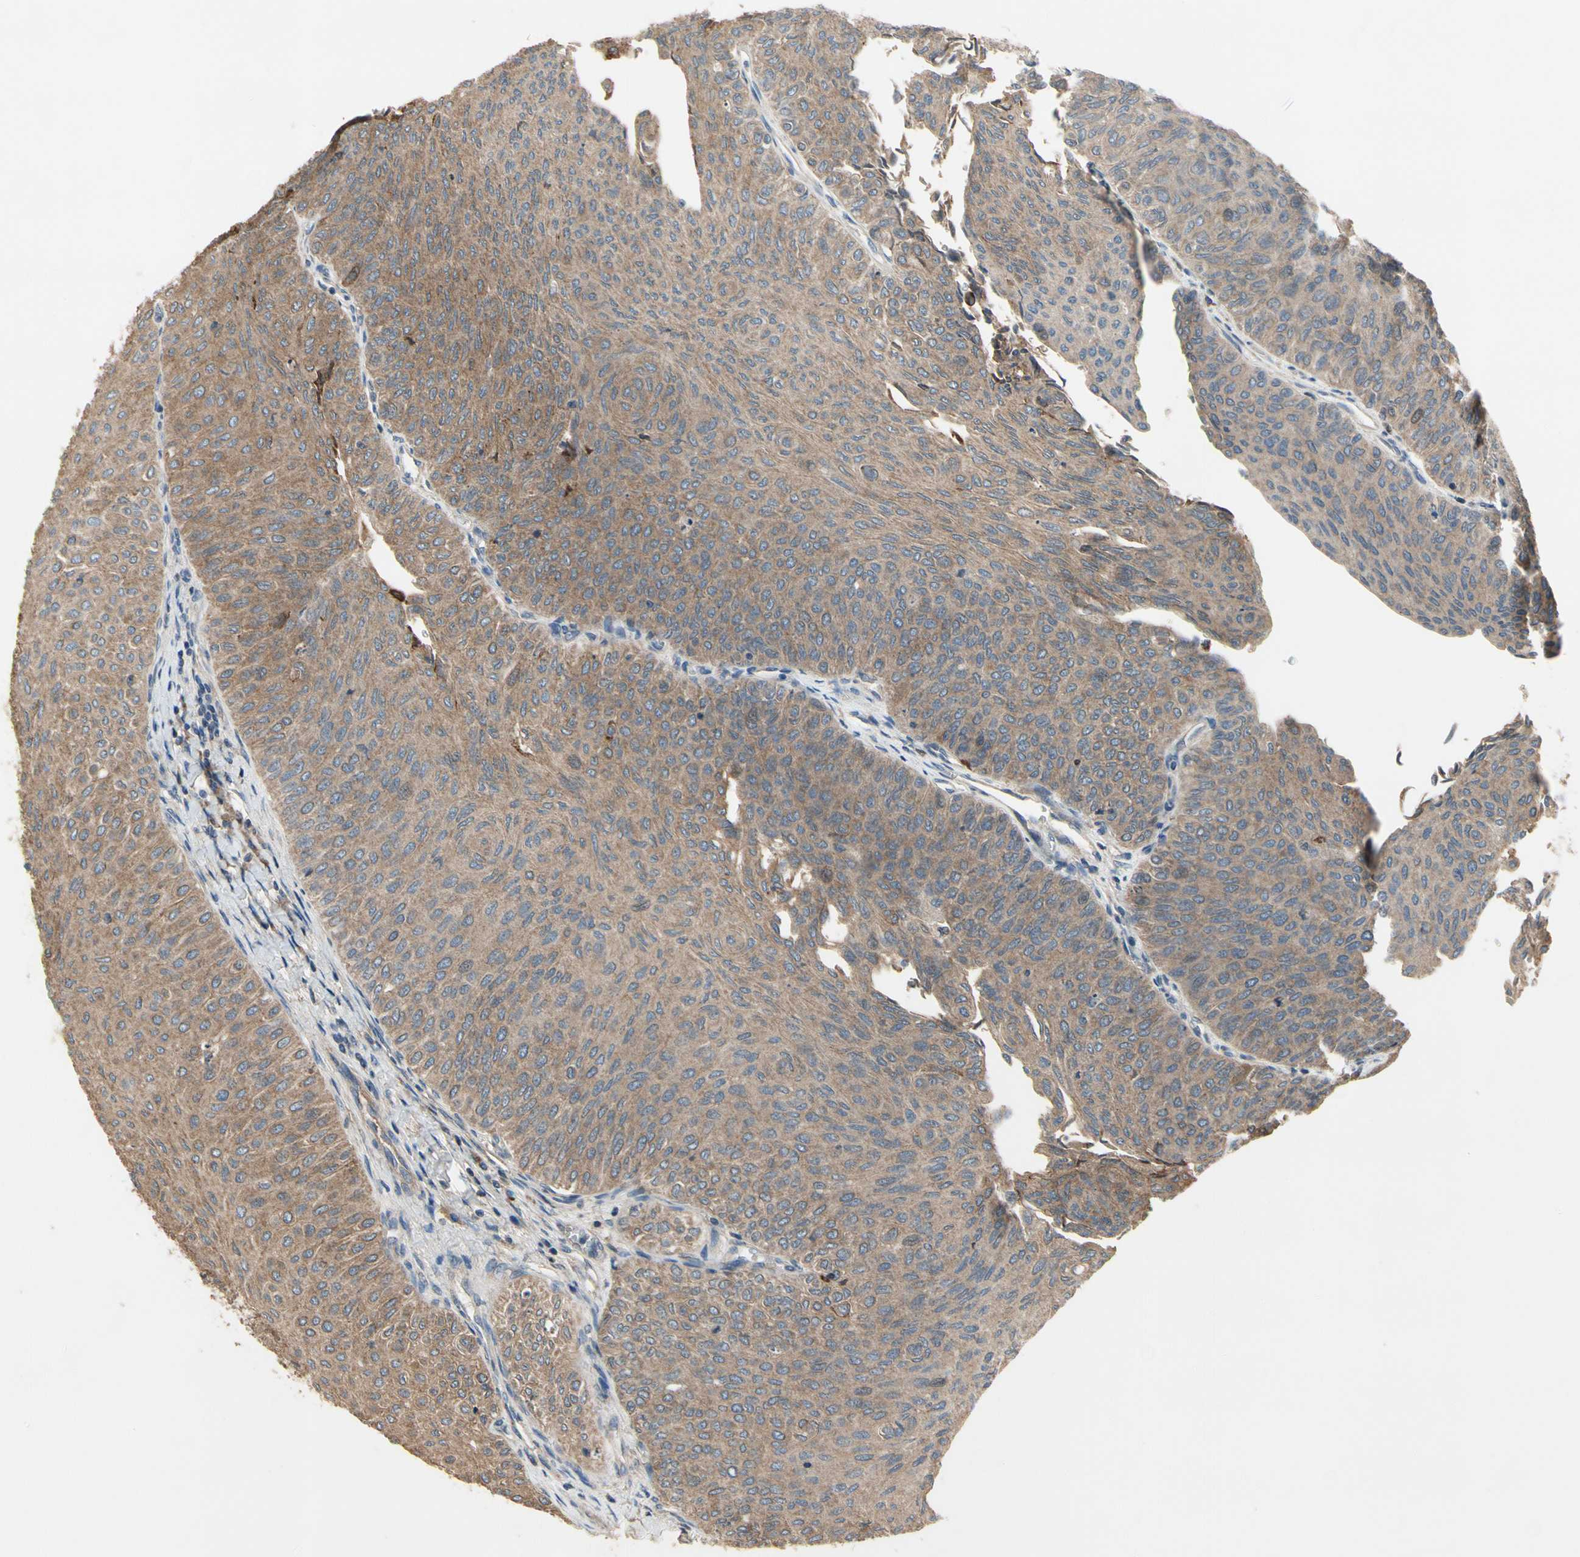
{"staining": {"intensity": "moderate", "quantity": ">75%", "location": "cytoplasmic/membranous"}, "tissue": "urothelial cancer", "cell_type": "Tumor cells", "image_type": "cancer", "snomed": [{"axis": "morphology", "description": "Urothelial carcinoma, Low grade"}, {"axis": "topography", "description": "Urinary bladder"}], "caption": "Urothelial cancer stained with DAB immunohistochemistry reveals medium levels of moderate cytoplasmic/membranous staining in approximately >75% of tumor cells. Using DAB (3,3'-diaminobenzidine) (brown) and hematoxylin (blue) stains, captured at high magnification using brightfield microscopy.", "gene": "CGREF1", "patient": {"sex": "male", "age": 78}}